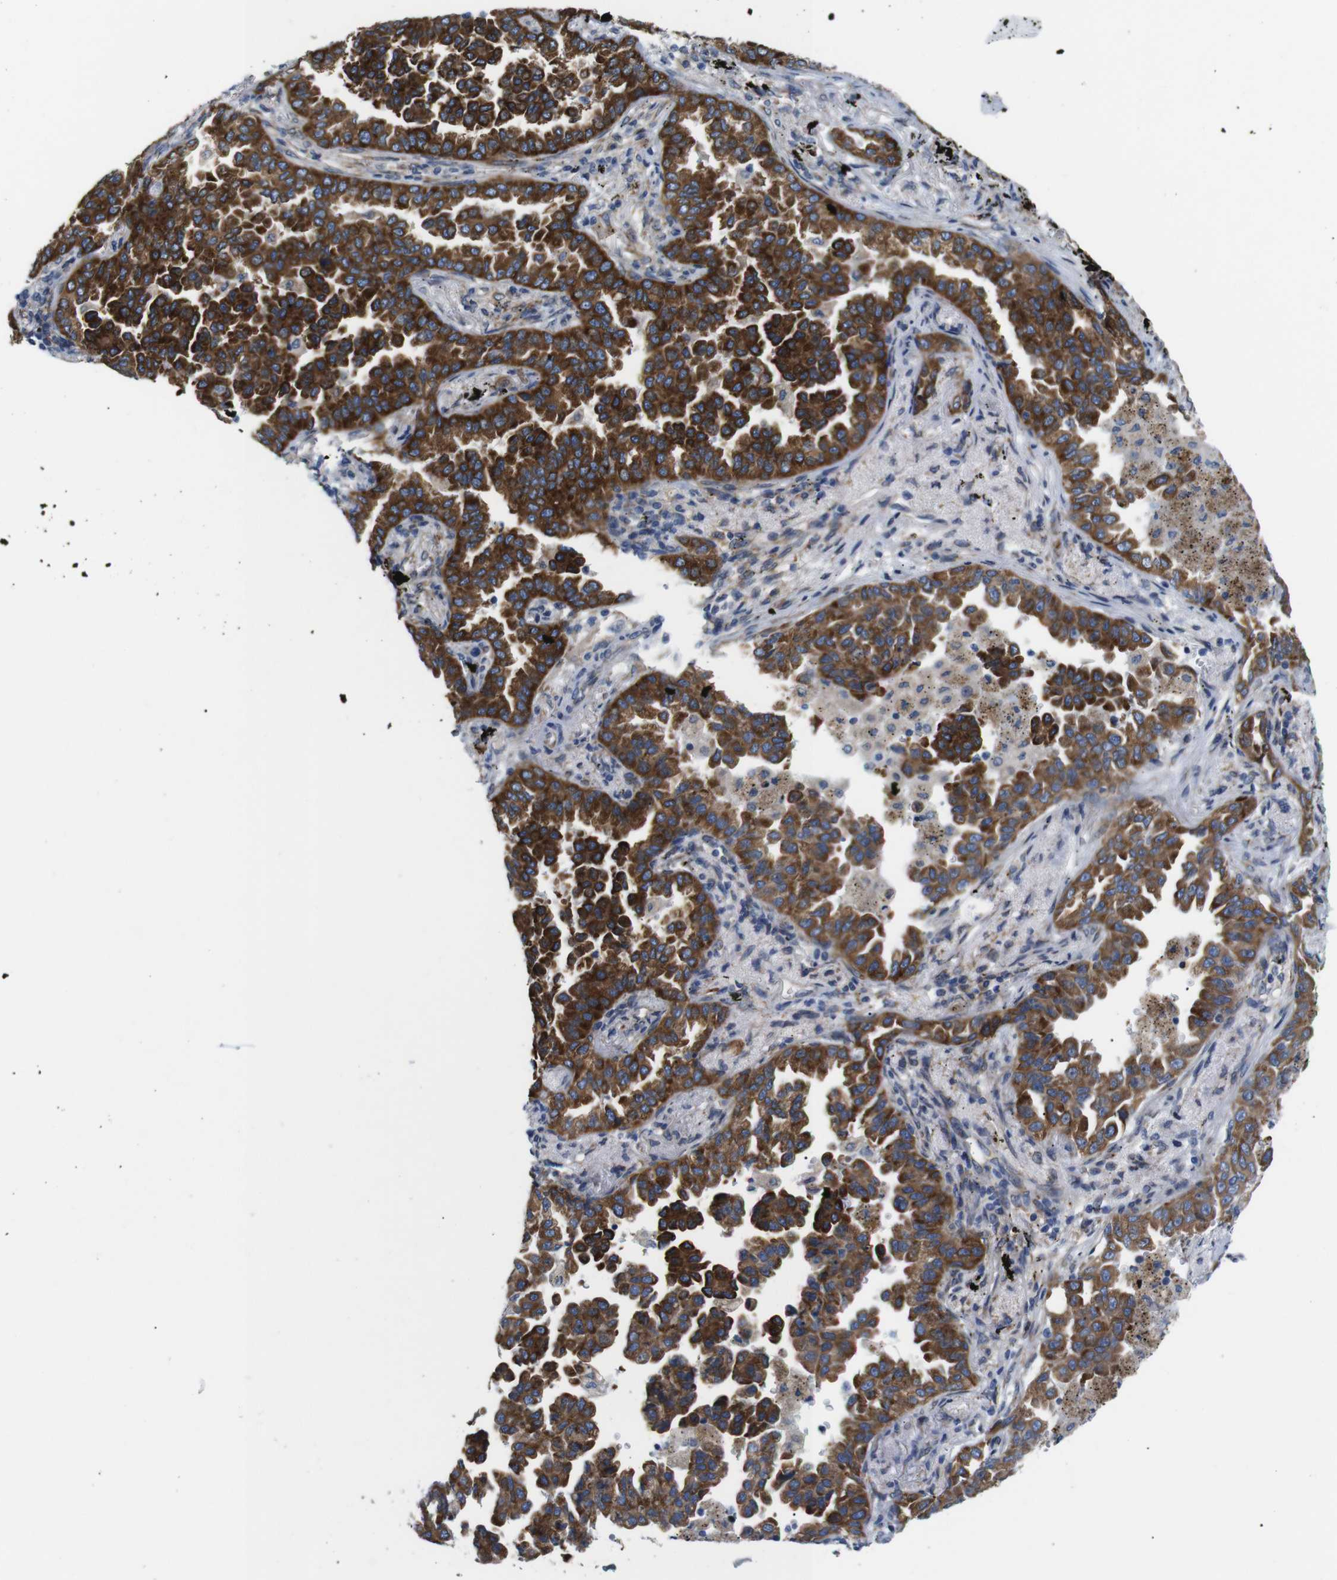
{"staining": {"intensity": "strong", "quantity": ">75%", "location": "cytoplasmic/membranous"}, "tissue": "lung cancer", "cell_type": "Tumor cells", "image_type": "cancer", "snomed": [{"axis": "morphology", "description": "Normal tissue, NOS"}, {"axis": "morphology", "description": "Adenocarcinoma, NOS"}, {"axis": "topography", "description": "Lung"}], "caption": "A micrograph of human lung cancer (adenocarcinoma) stained for a protein displays strong cytoplasmic/membranous brown staining in tumor cells.", "gene": "HACD3", "patient": {"sex": "male", "age": 59}}